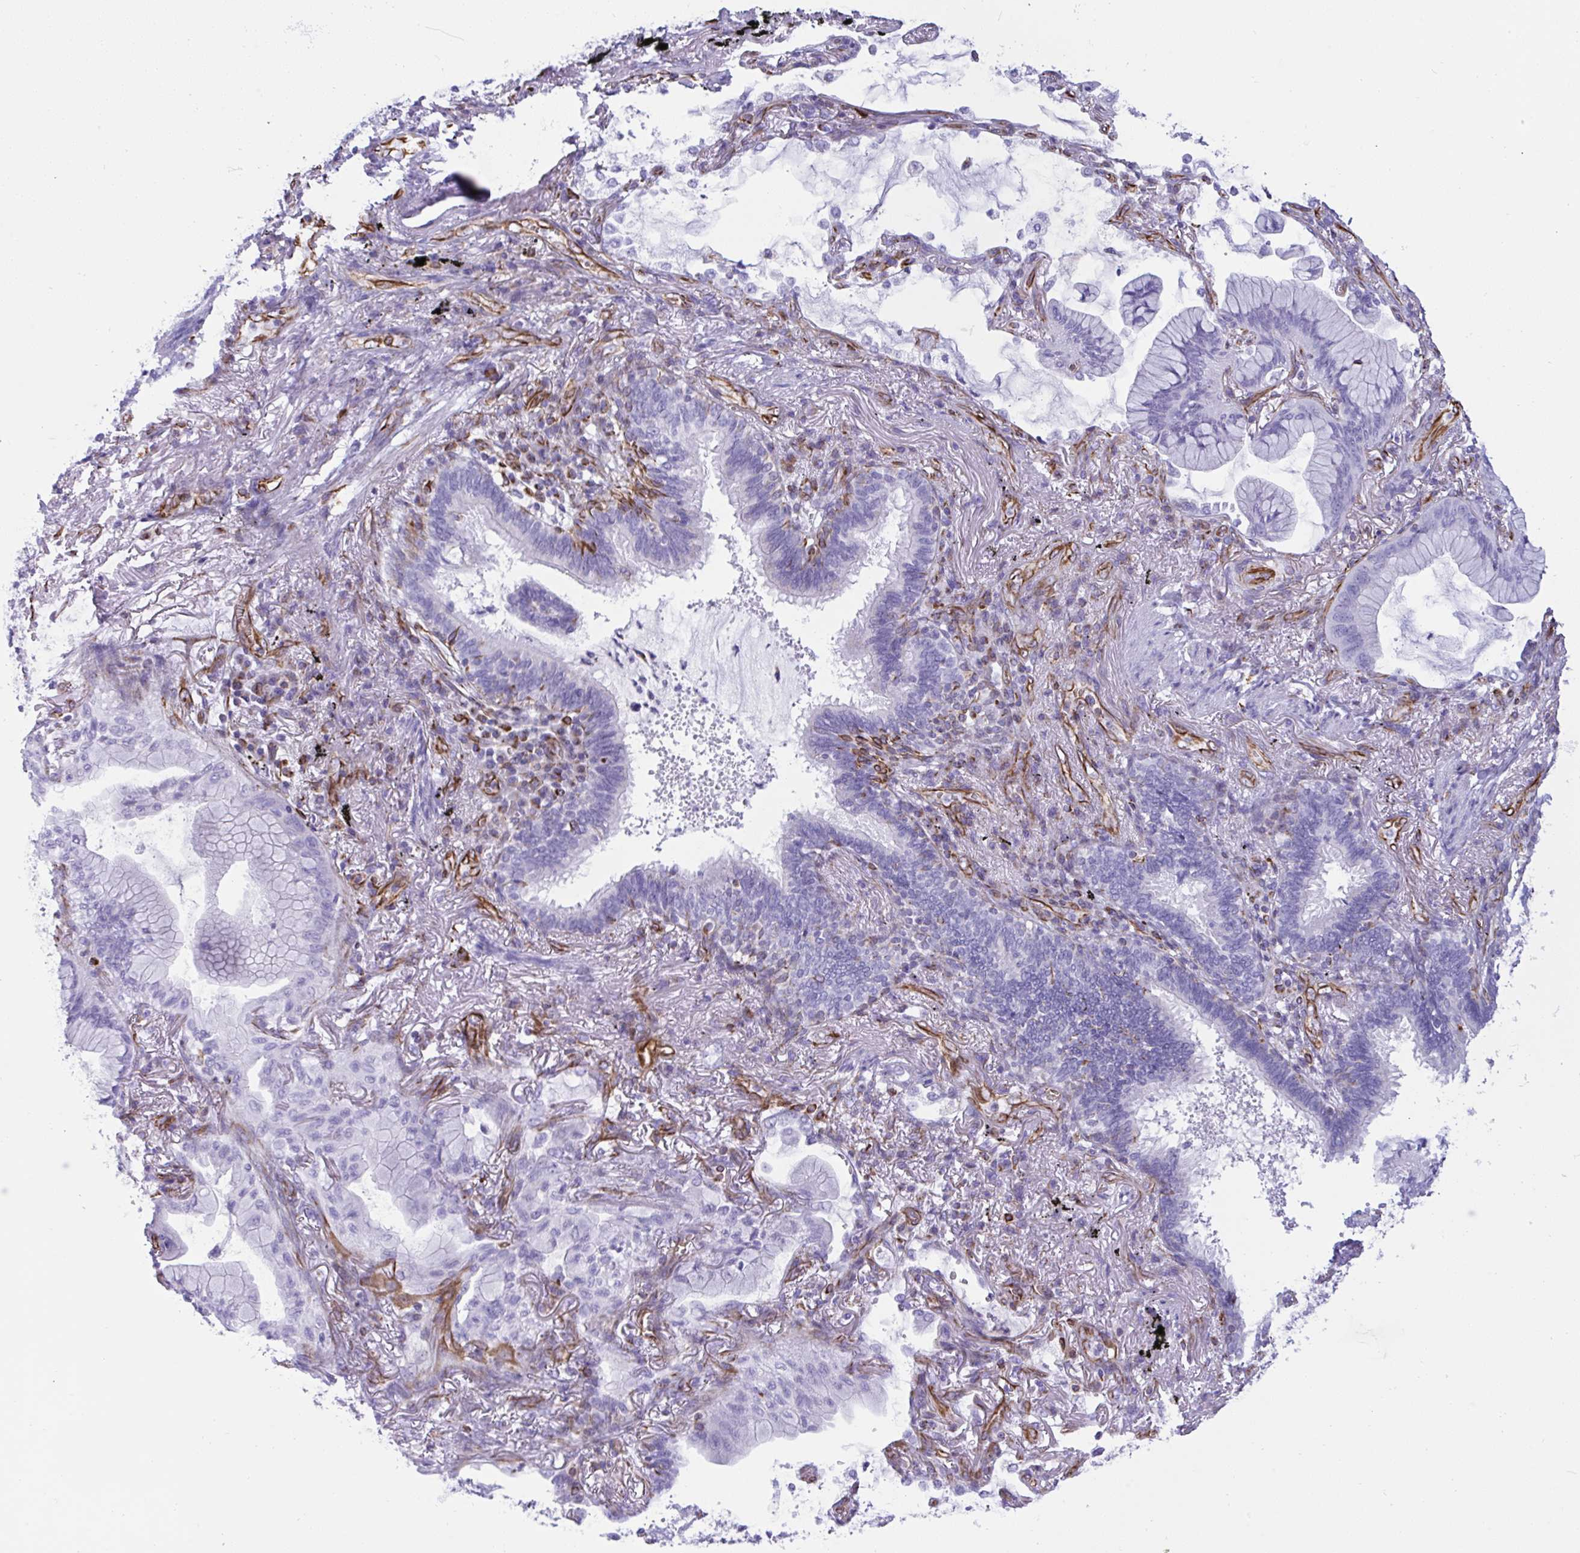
{"staining": {"intensity": "negative", "quantity": "none", "location": "none"}, "tissue": "lung cancer", "cell_type": "Tumor cells", "image_type": "cancer", "snomed": [{"axis": "morphology", "description": "Adenocarcinoma, NOS"}, {"axis": "topography", "description": "Lung"}], "caption": "Lung cancer (adenocarcinoma) was stained to show a protein in brown. There is no significant staining in tumor cells. The staining was performed using DAB (3,3'-diaminobenzidine) to visualize the protein expression in brown, while the nuclei were stained in blue with hematoxylin (Magnification: 20x).", "gene": "SMAD5", "patient": {"sex": "male", "age": 77}}